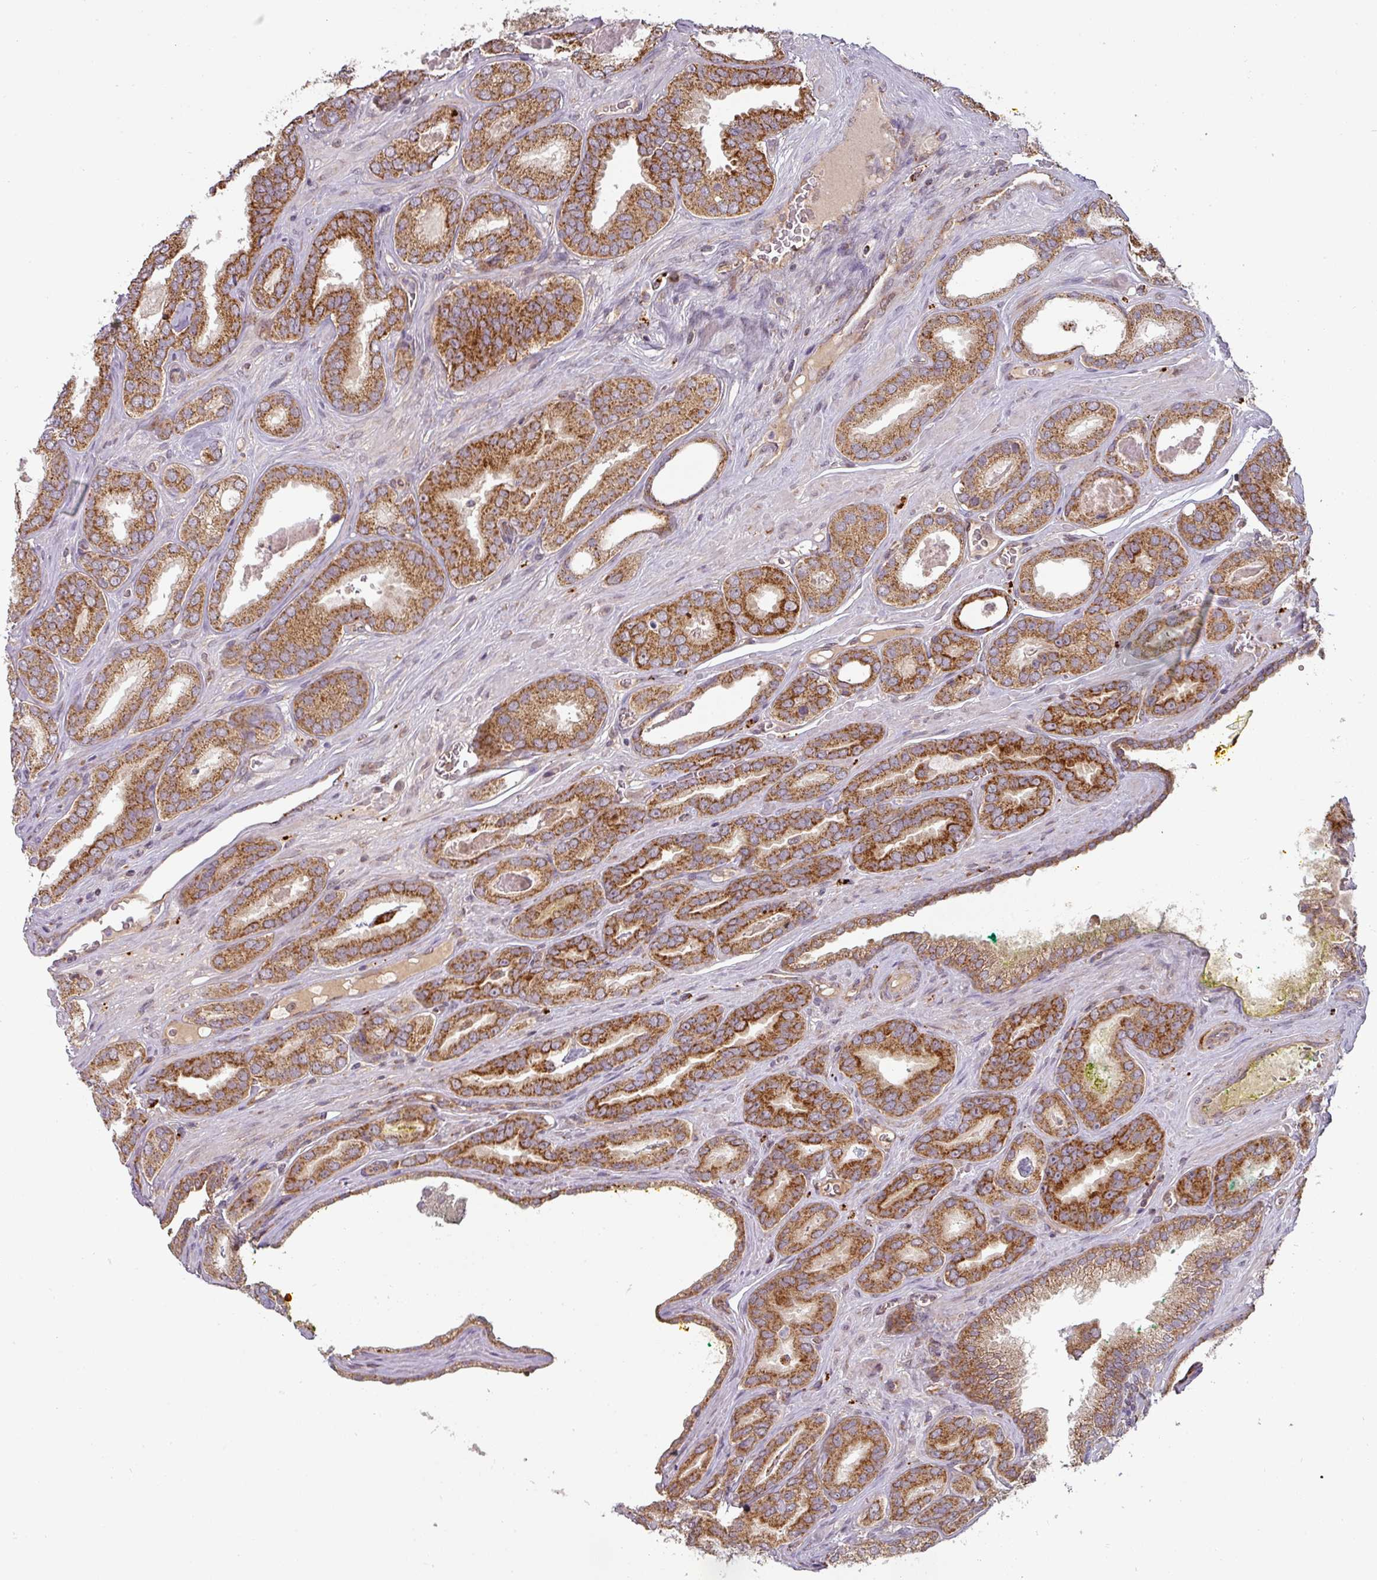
{"staining": {"intensity": "strong", "quantity": ">75%", "location": "cytoplasmic/membranous"}, "tissue": "prostate cancer", "cell_type": "Tumor cells", "image_type": "cancer", "snomed": [{"axis": "morphology", "description": "Adenocarcinoma, High grade"}, {"axis": "topography", "description": "Prostate"}], "caption": "About >75% of tumor cells in prostate cancer (adenocarcinoma (high-grade)) exhibit strong cytoplasmic/membranous protein positivity as visualized by brown immunohistochemical staining.", "gene": "MRPS16", "patient": {"sex": "male", "age": 72}}